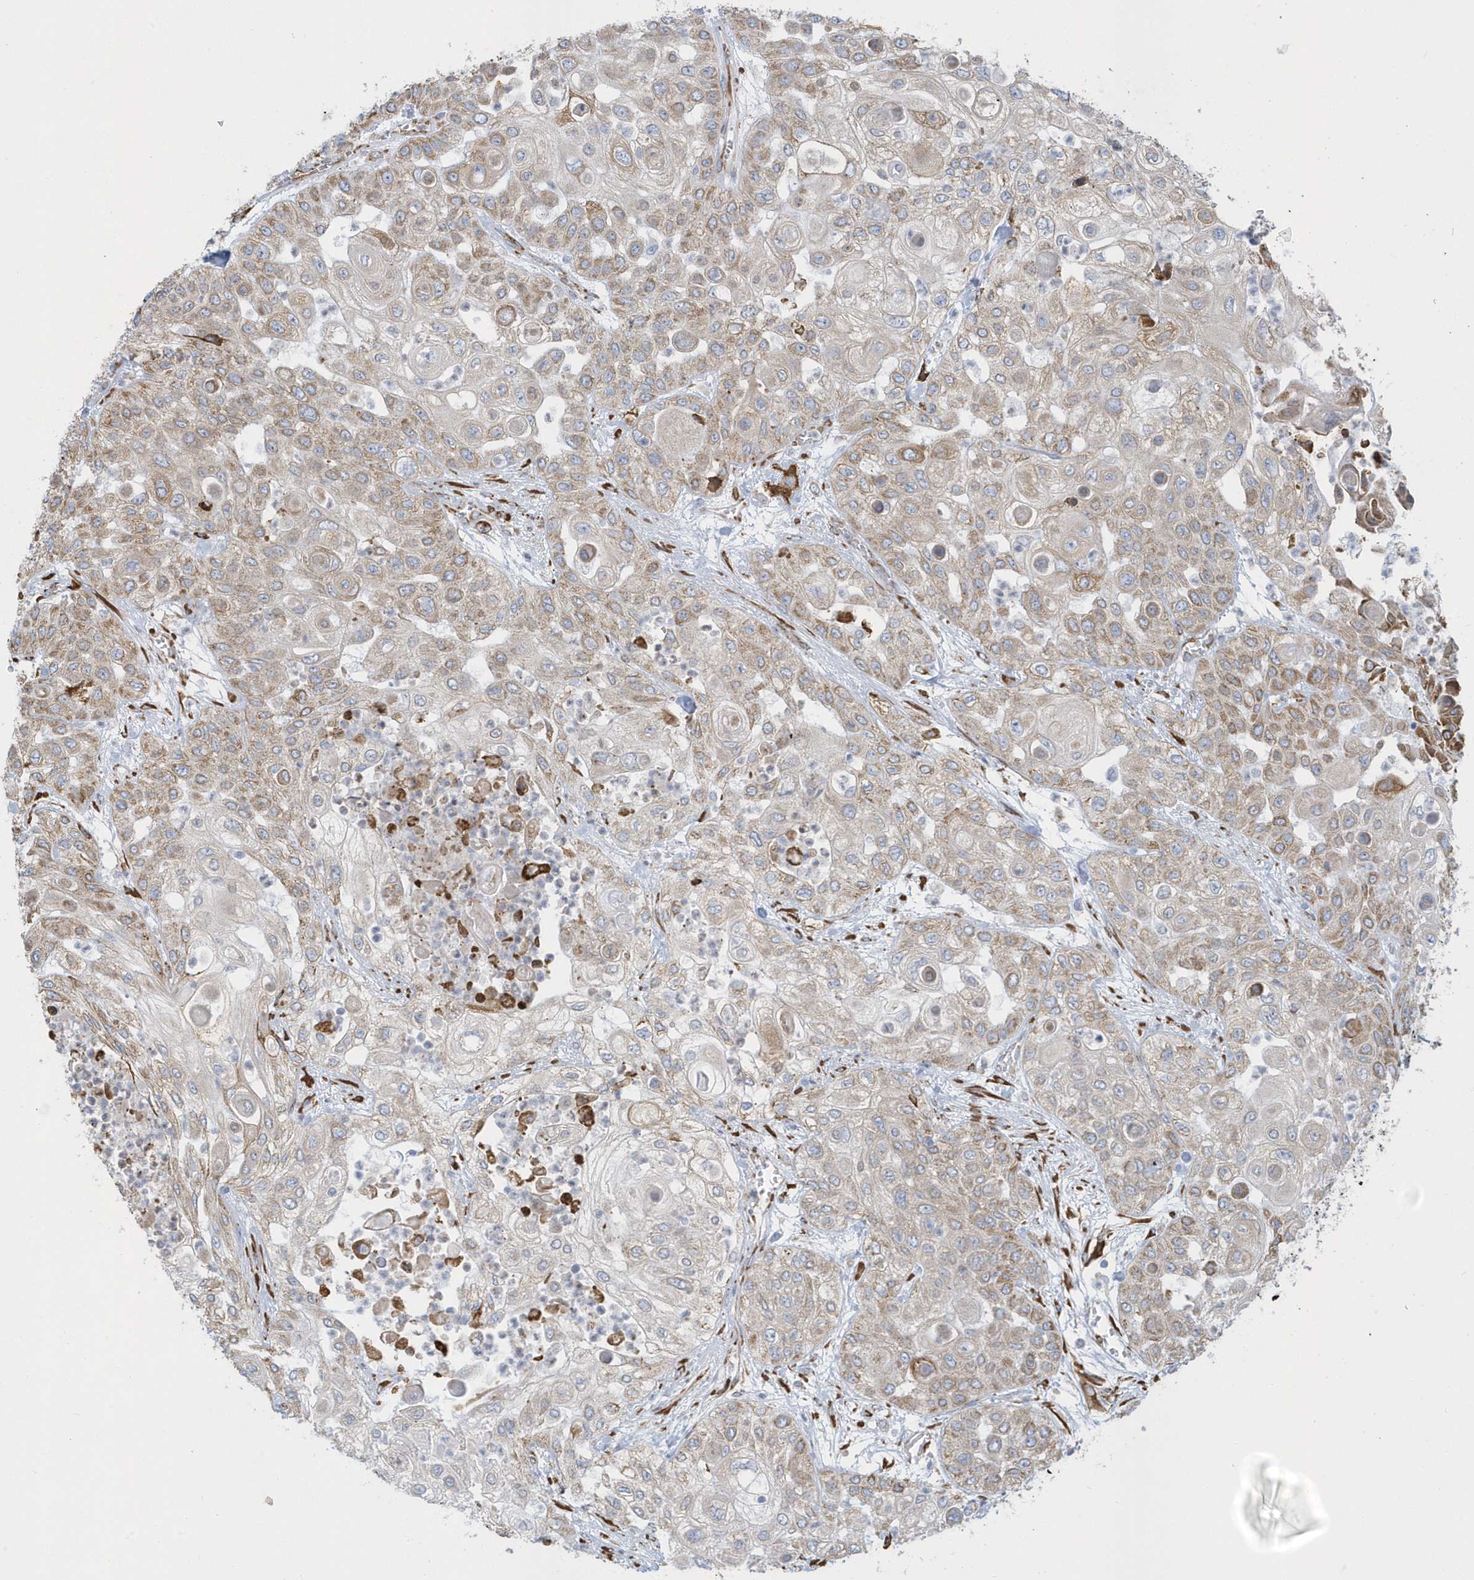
{"staining": {"intensity": "weak", "quantity": "25%-75%", "location": "cytoplasmic/membranous"}, "tissue": "urothelial cancer", "cell_type": "Tumor cells", "image_type": "cancer", "snomed": [{"axis": "morphology", "description": "Urothelial carcinoma, High grade"}, {"axis": "topography", "description": "Urinary bladder"}], "caption": "Human urothelial cancer stained with a protein marker demonstrates weak staining in tumor cells.", "gene": "DCAF1", "patient": {"sex": "female", "age": 79}}